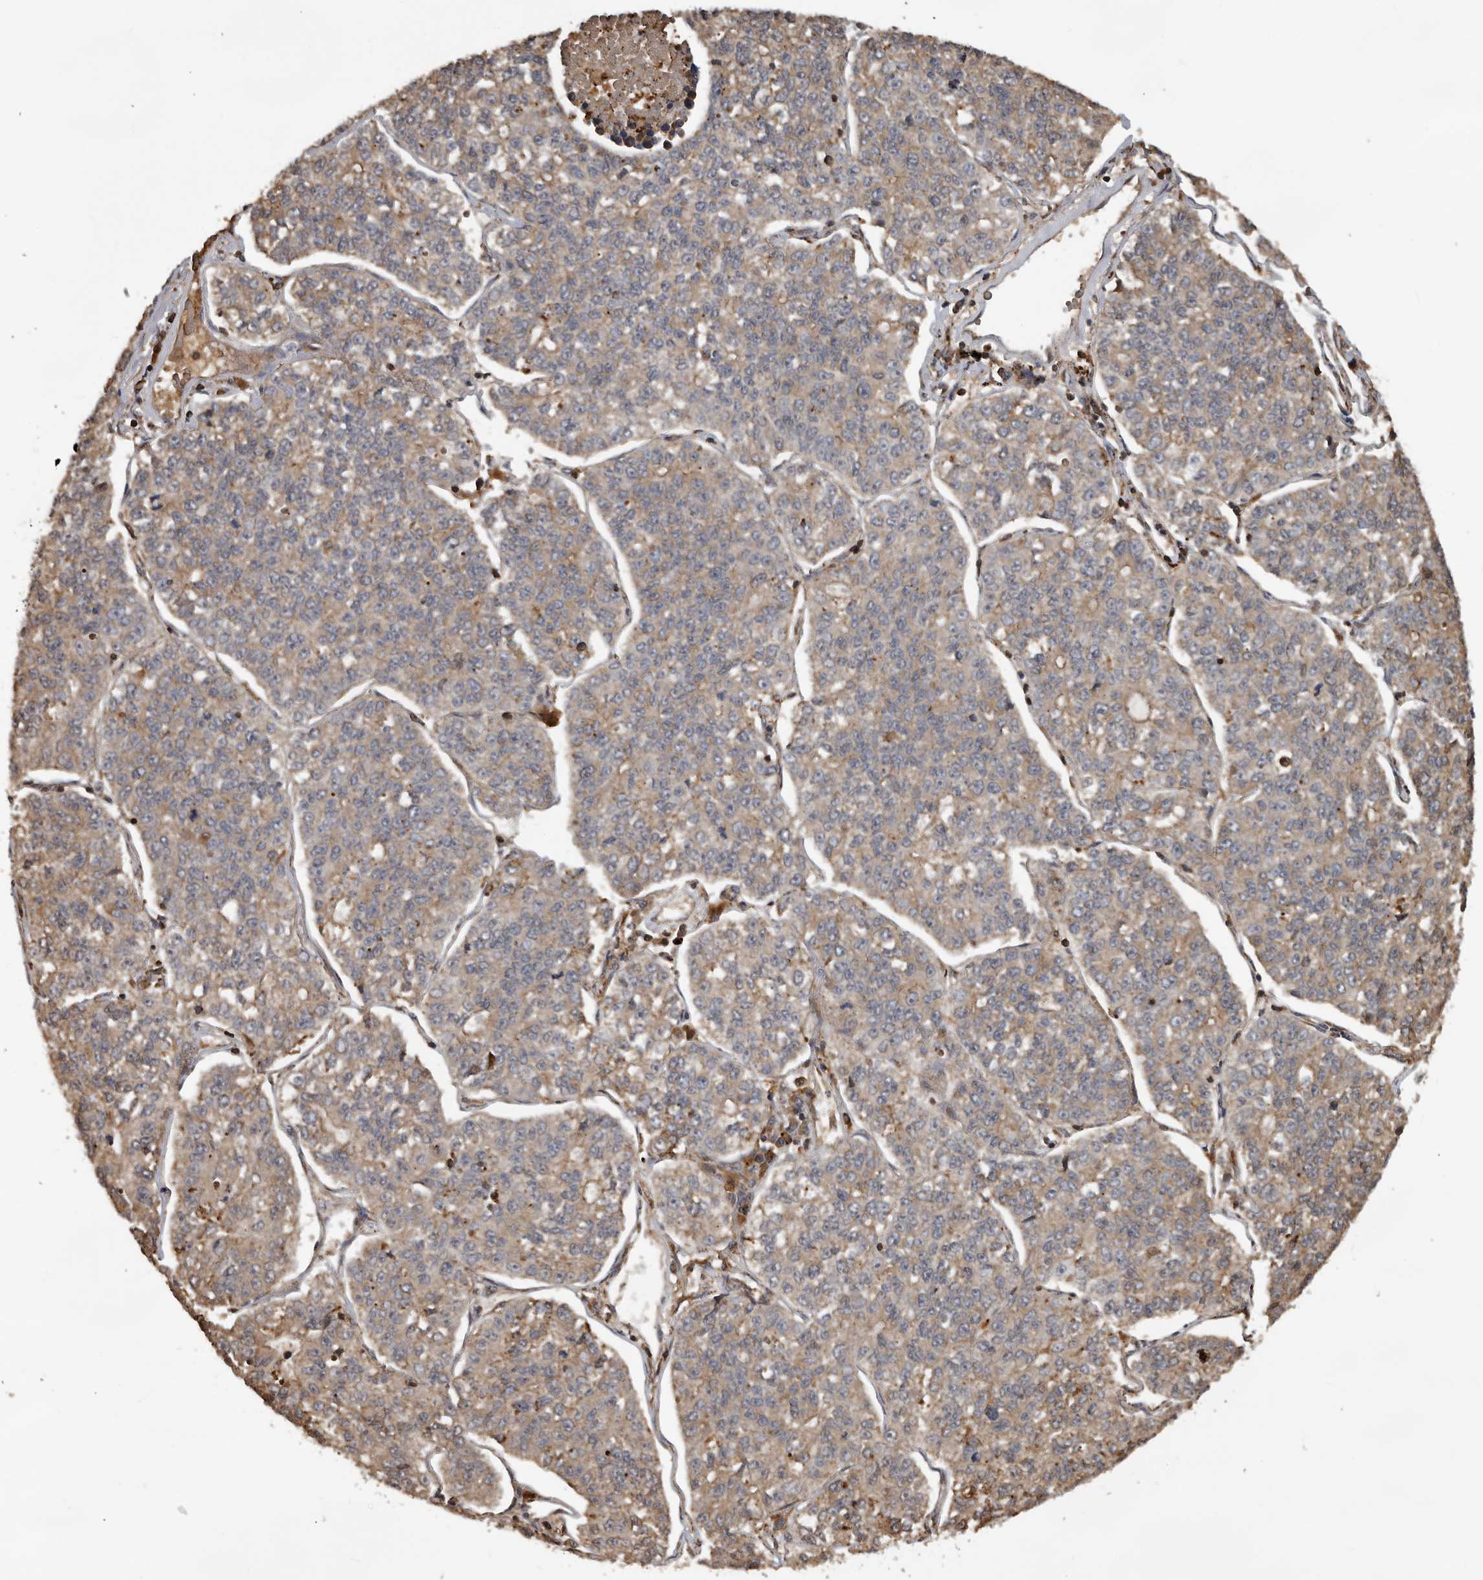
{"staining": {"intensity": "weak", "quantity": ">75%", "location": "cytoplasmic/membranous"}, "tissue": "lung cancer", "cell_type": "Tumor cells", "image_type": "cancer", "snomed": [{"axis": "morphology", "description": "Adenocarcinoma, NOS"}, {"axis": "topography", "description": "Lung"}], "caption": "Adenocarcinoma (lung) tissue shows weak cytoplasmic/membranous expression in approximately >75% of tumor cells, visualized by immunohistochemistry.", "gene": "RNF157", "patient": {"sex": "male", "age": 49}}